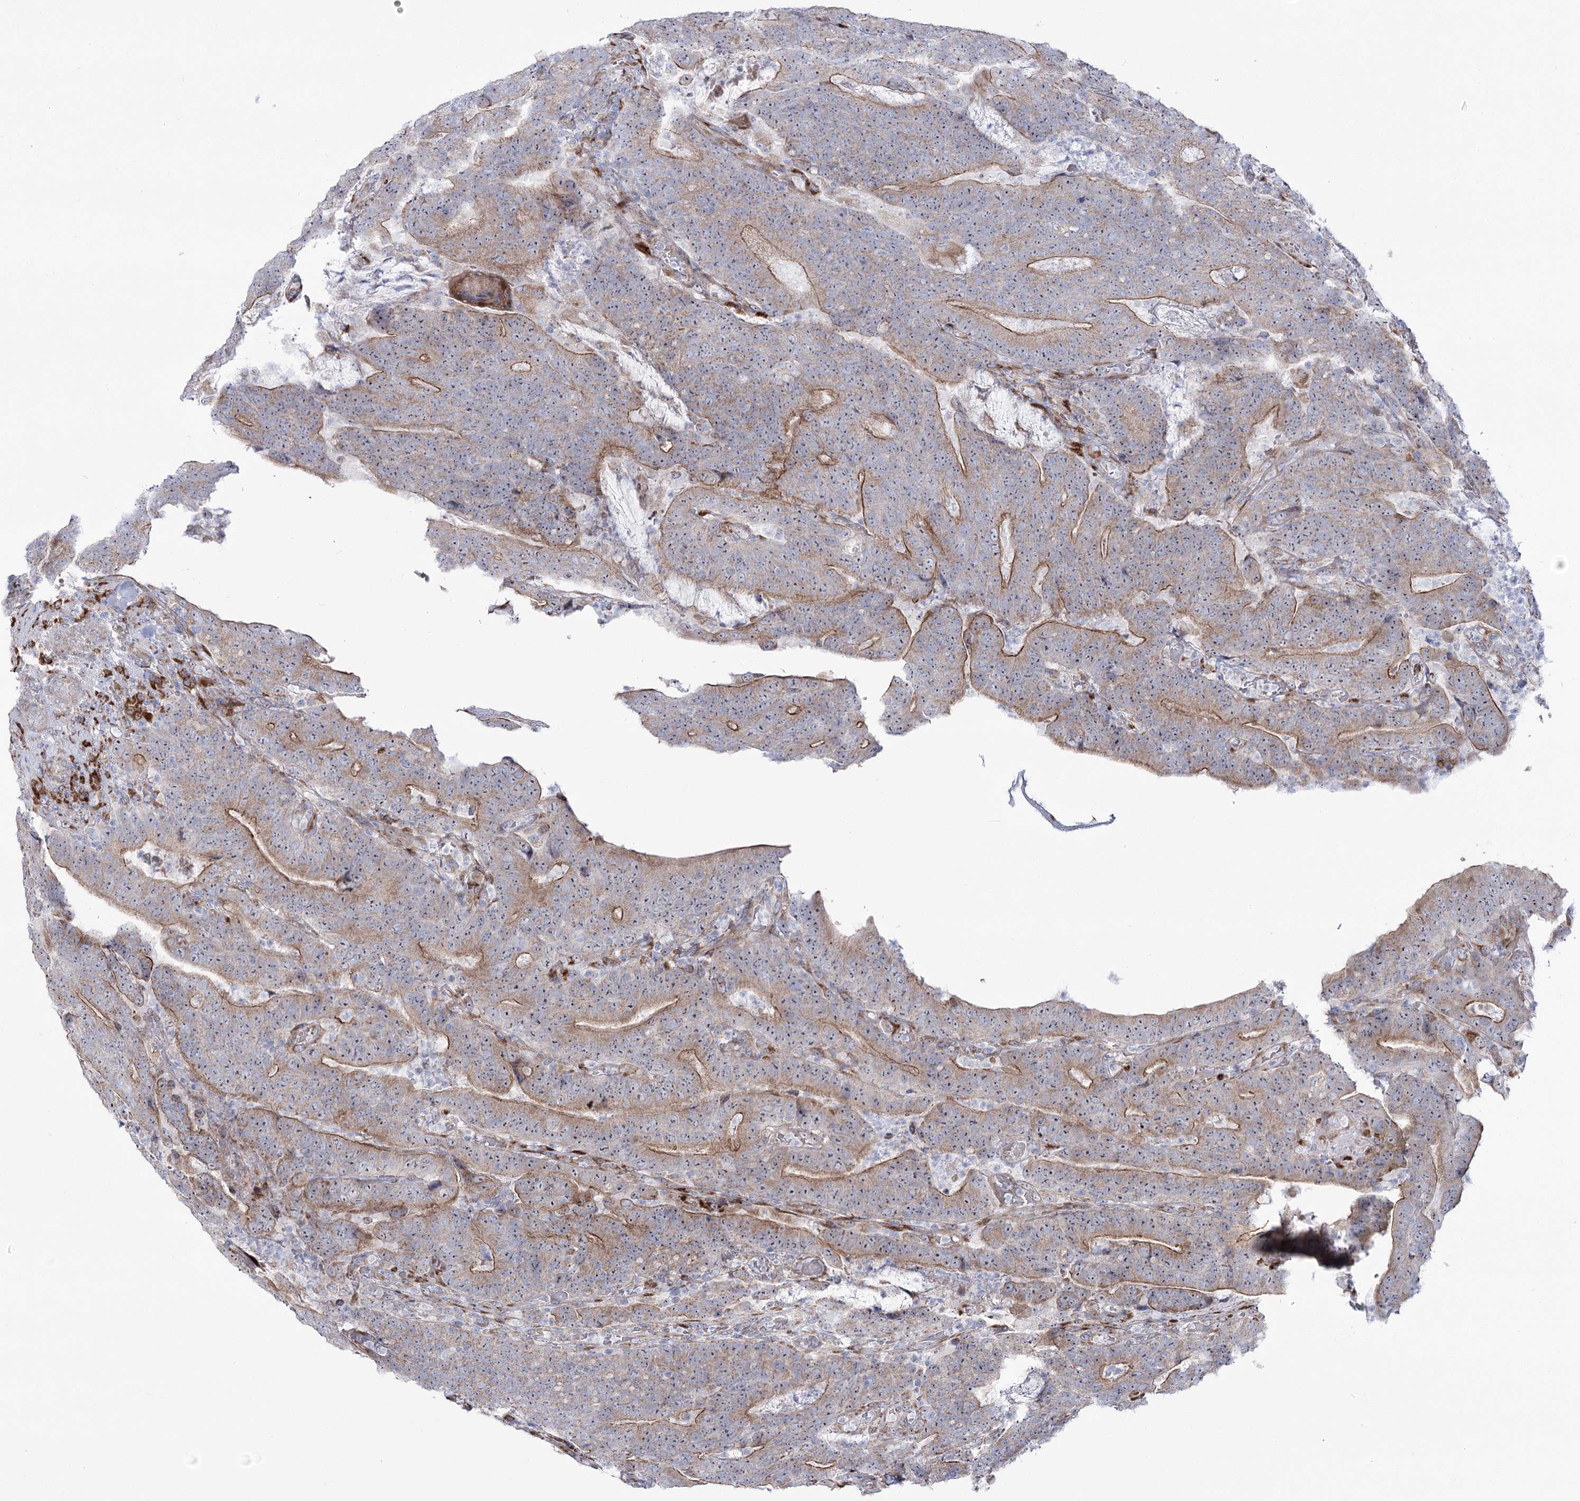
{"staining": {"intensity": "moderate", "quantity": "25%-75%", "location": "cytoplasmic/membranous"}, "tissue": "colorectal cancer", "cell_type": "Tumor cells", "image_type": "cancer", "snomed": [{"axis": "morphology", "description": "Normal tissue, NOS"}, {"axis": "morphology", "description": "Adenocarcinoma, NOS"}, {"axis": "topography", "description": "Colon"}], "caption": "Brown immunohistochemical staining in human colorectal adenocarcinoma exhibits moderate cytoplasmic/membranous positivity in about 25%-75% of tumor cells.", "gene": "METTL5", "patient": {"sex": "female", "age": 75}}